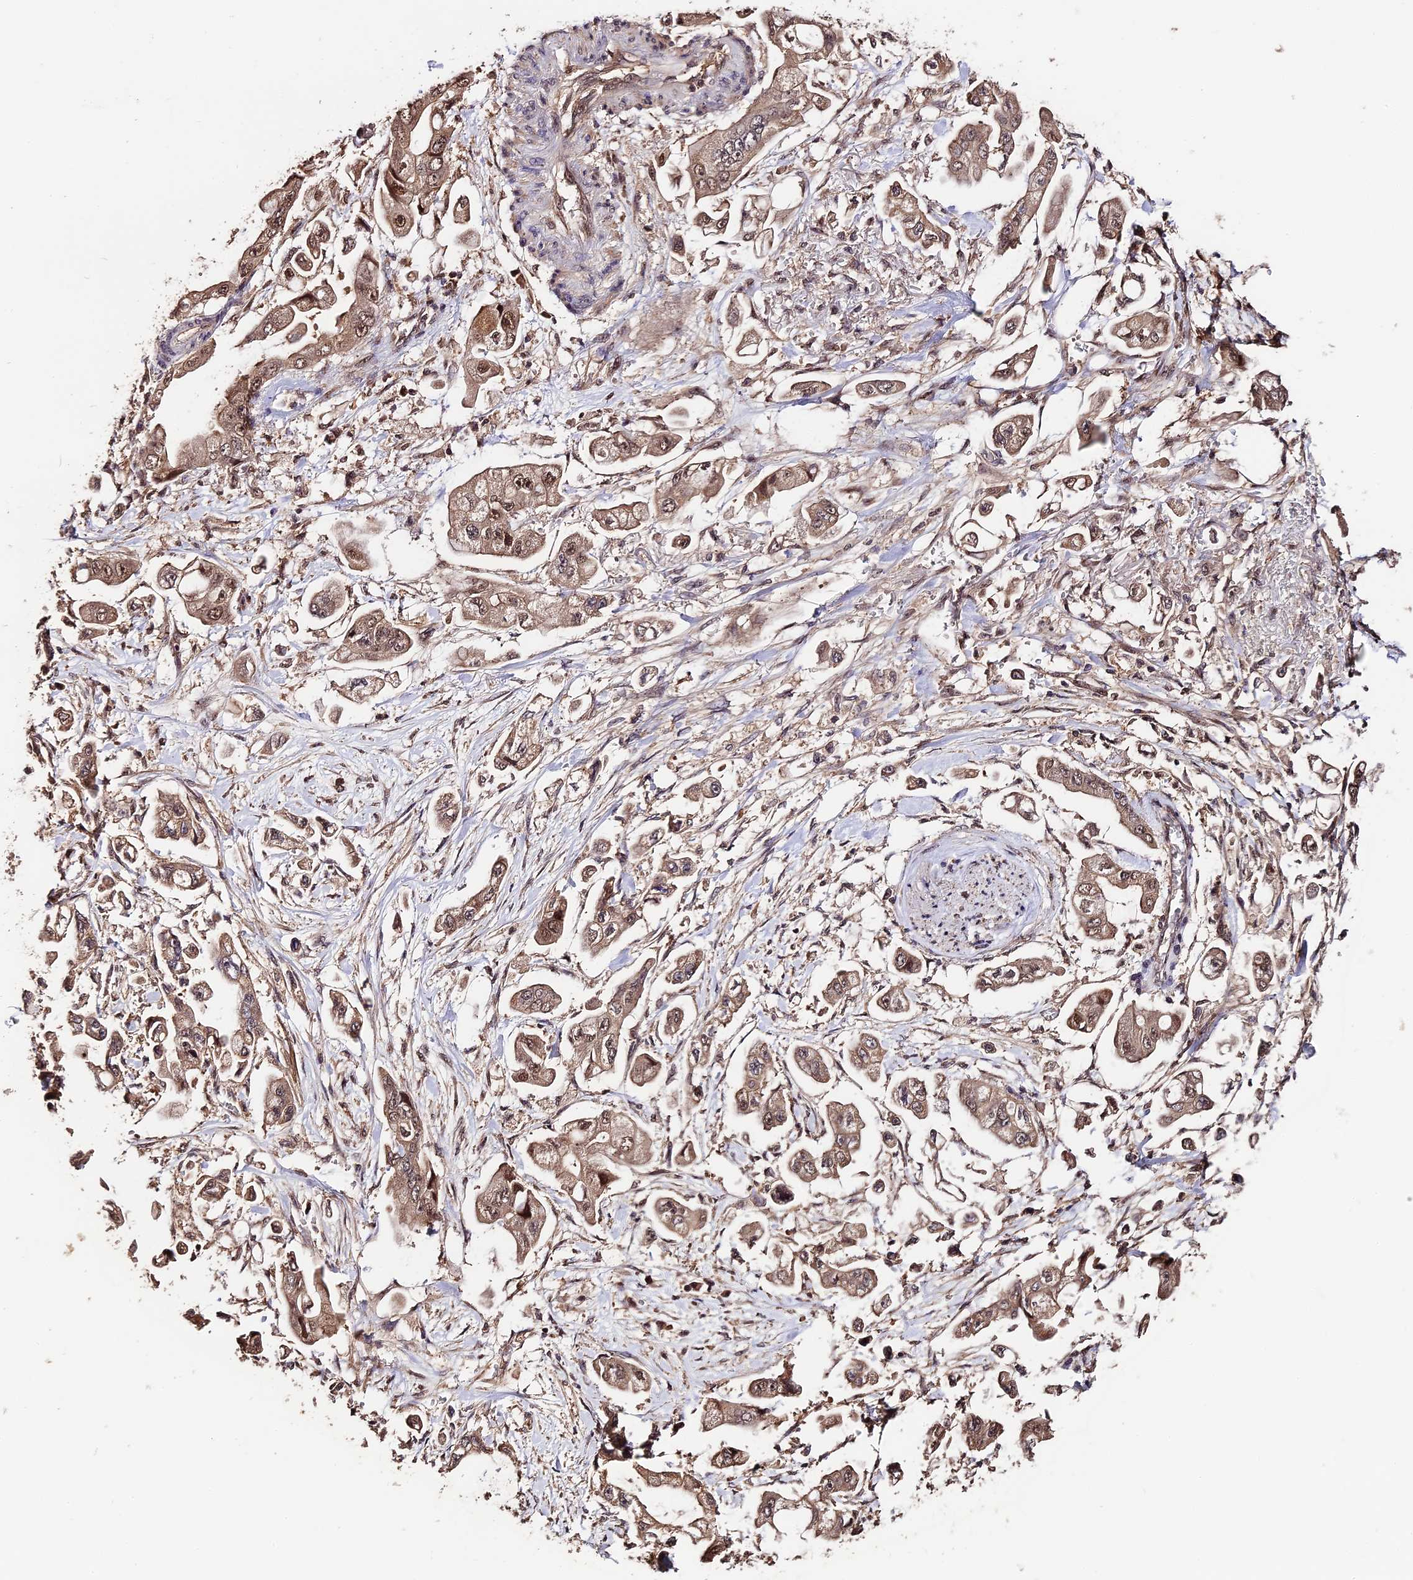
{"staining": {"intensity": "moderate", "quantity": ">75%", "location": "cytoplasmic/membranous,nuclear"}, "tissue": "stomach cancer", "cell_type": "Tumor cells", "image_type": "cancer", "snomed": [{"axis": "morphology", "description": "Adenocarcinoma, NOS"}, {"axis": "topography", "description": "Stomach"}], "caption": "A histopathology image of human stomach cancer stained for a protein exhibits moderate cytoplasmic/membranous and nuclear brown staining in tumor cells.", "gene": "TRMT1", "patient": {"sex": "male", "age": 62}}